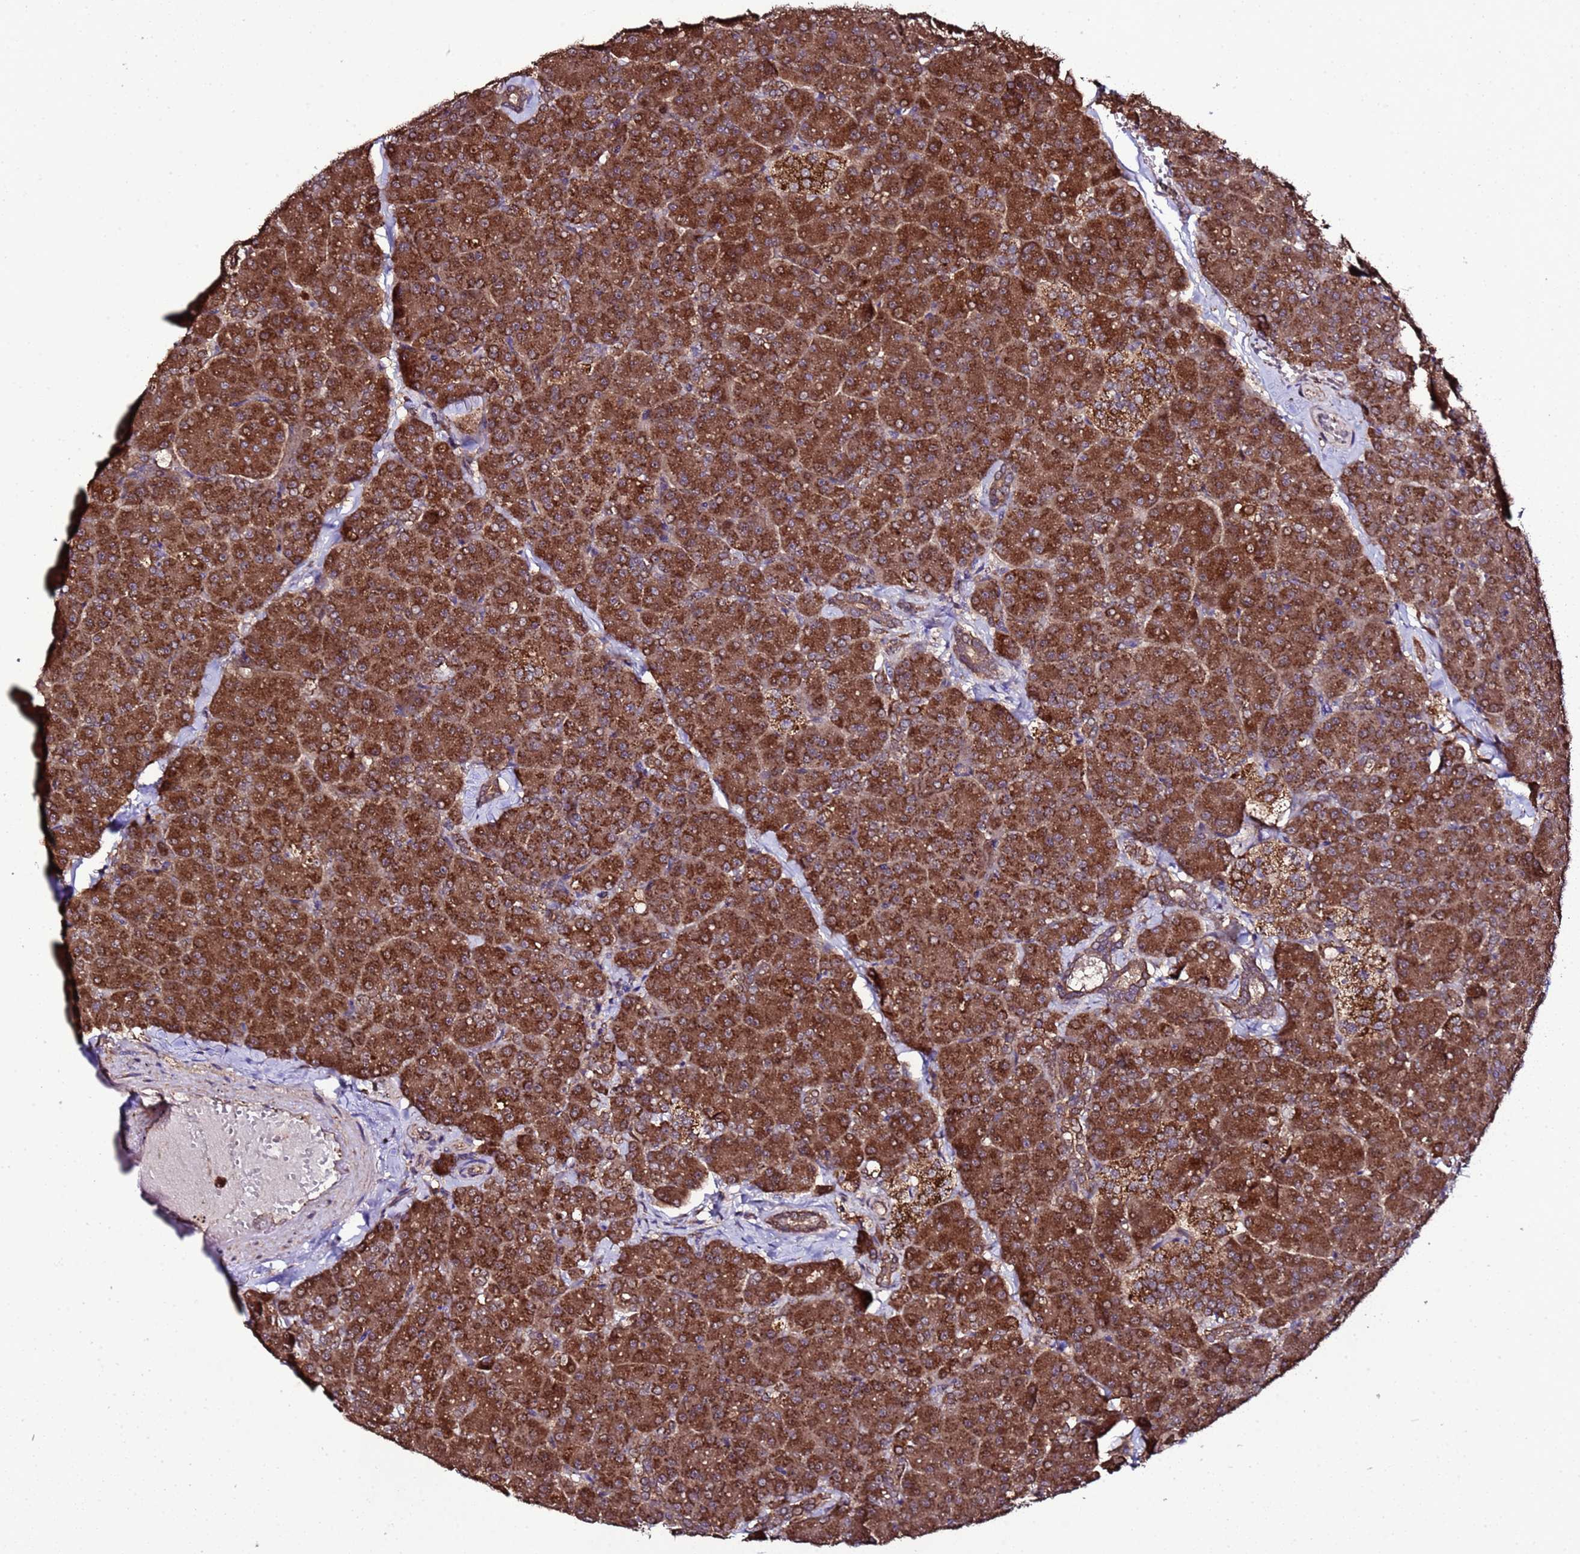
{"staining": {"intensity": "strong", "quantity": ">75%", "location": "cytoplasmic/membranous"}, "tissue": "pancreas", "cell_type": "Exocrine glandular cells", "image_type": "normal", "snomed": [{"axis": "morphology", "description": "Normal tissue, NOS"}, {"axis": "topography", "description": "Pancreas"}, {"axis": "topography", "description": "Peripheral nerve tissue"}], "caption": "Immunohistochemistry (IHC) photomicrograph of benign pancreas: pancreas stained using immunohistochemistry exhibits high levels of strong protein expression localized specifically in the cytoplasmic/membranous of exocrine glandular cells, appearing as a cytoplasmic/membranous brown color.", "gene": "HSPBAP1", "patient": {"sex": "male", "age": 54}}